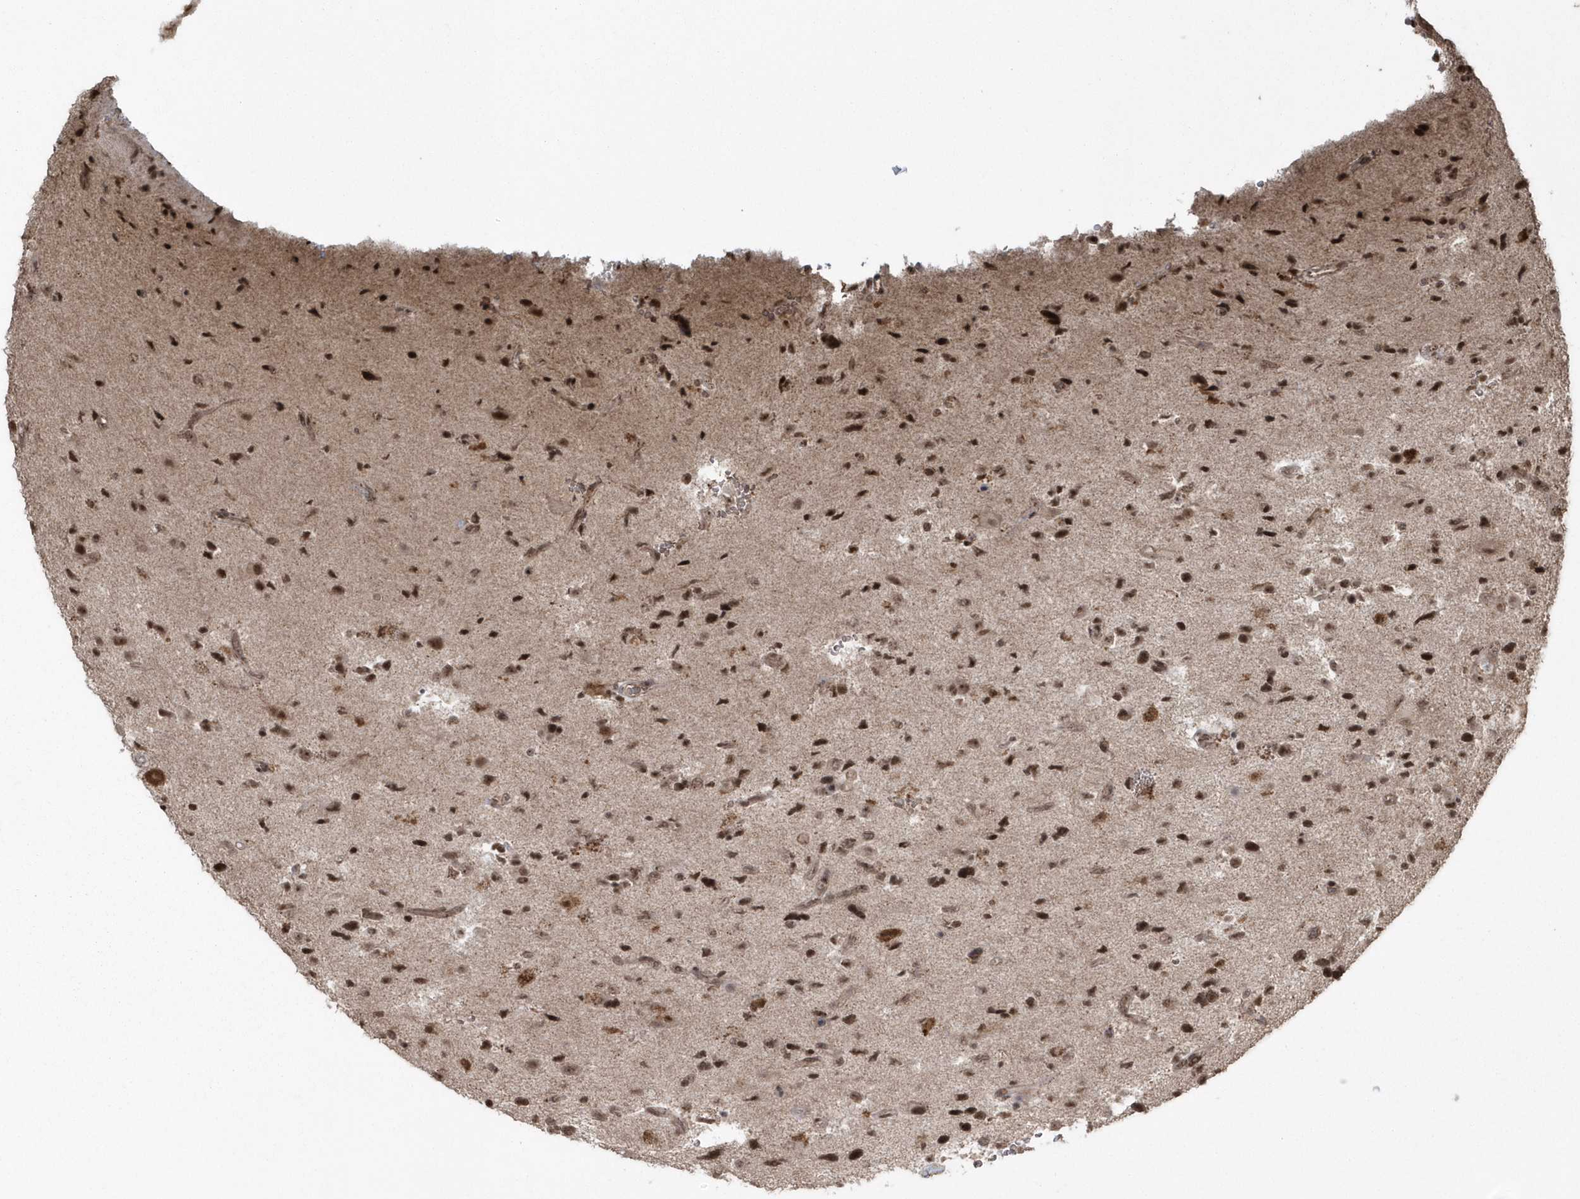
{"staining": {"intensity": "moderate", "quantity": ">75%", "location": "nuclear"}, "tissue": "glioma", "cell_type": "Tumor cells", "image_type": "cancer", "snomed": [{"axis": "morphology", "description": "Glioma, malignant, High grade"}, {"axis": "topography", "description": "Brain"}], "caption": "Glioma stained with immunohistochemistry displays moderate nuclear positivity in approximately >75% of tumor cells. The protein of interest is shown in brown color, while the nuclei are stained blue.", "gene": "EPB41L4A", "patient": {"sex": "male", "age": 33}}